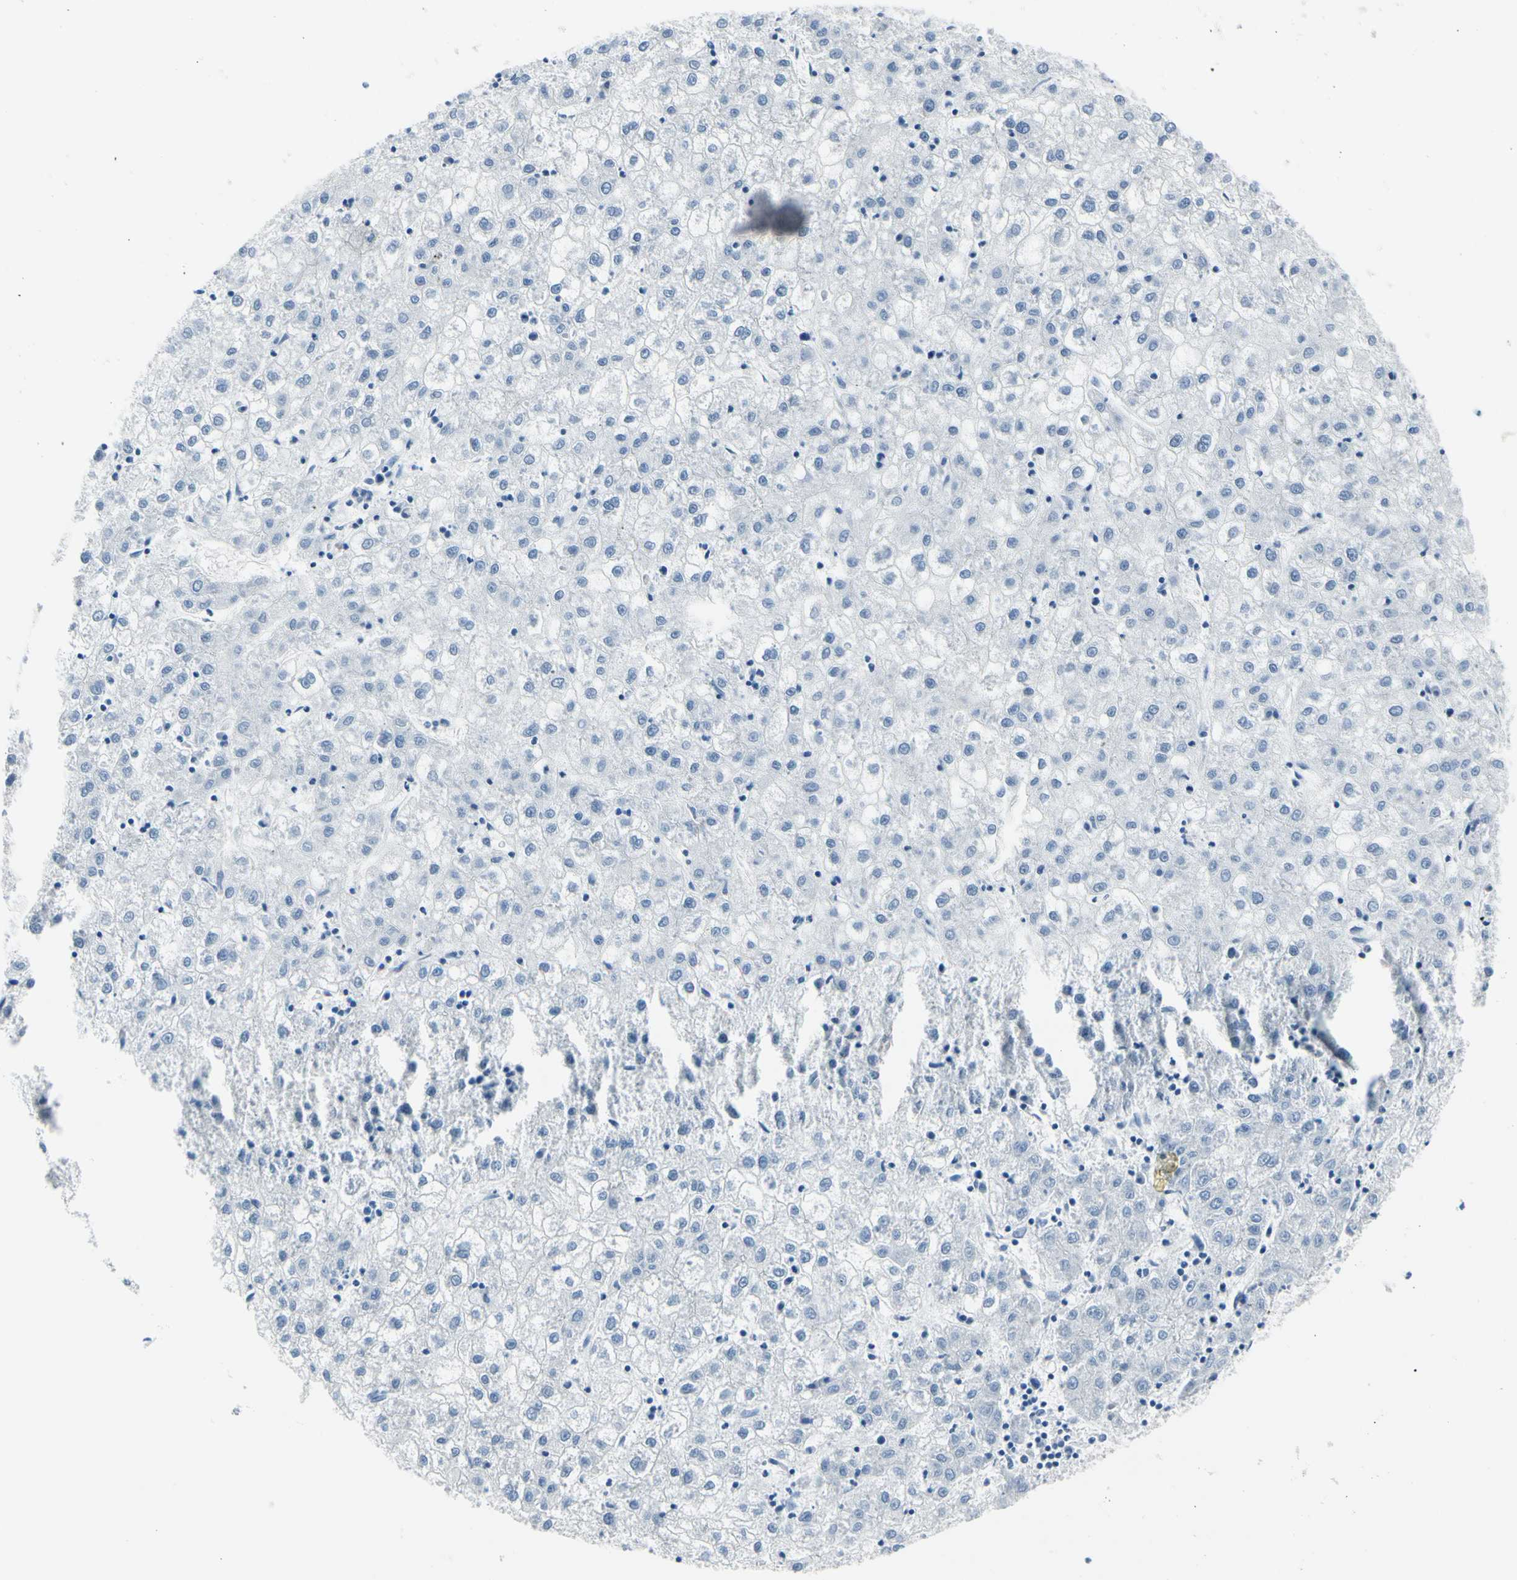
{"staining": {"intensity": "negative", "quantity": "none", "location": "none"}, "tissue": "liver cancer", "cell_type": "Tumor cells", "image_type": "cancer", "snomed": [{"axis": "morphology", "description": "Carcinoma, Hepatocellular, NOS"}, {"axis": "topography", "description": "Liver"}], "caption": "Liver cancer (hepatocellular carcinoma) was stained to show a protein in brown. There is no significant expression in tumor cells.", "gene": "TPO", "patient": {"sex": "male", "age": 72}}